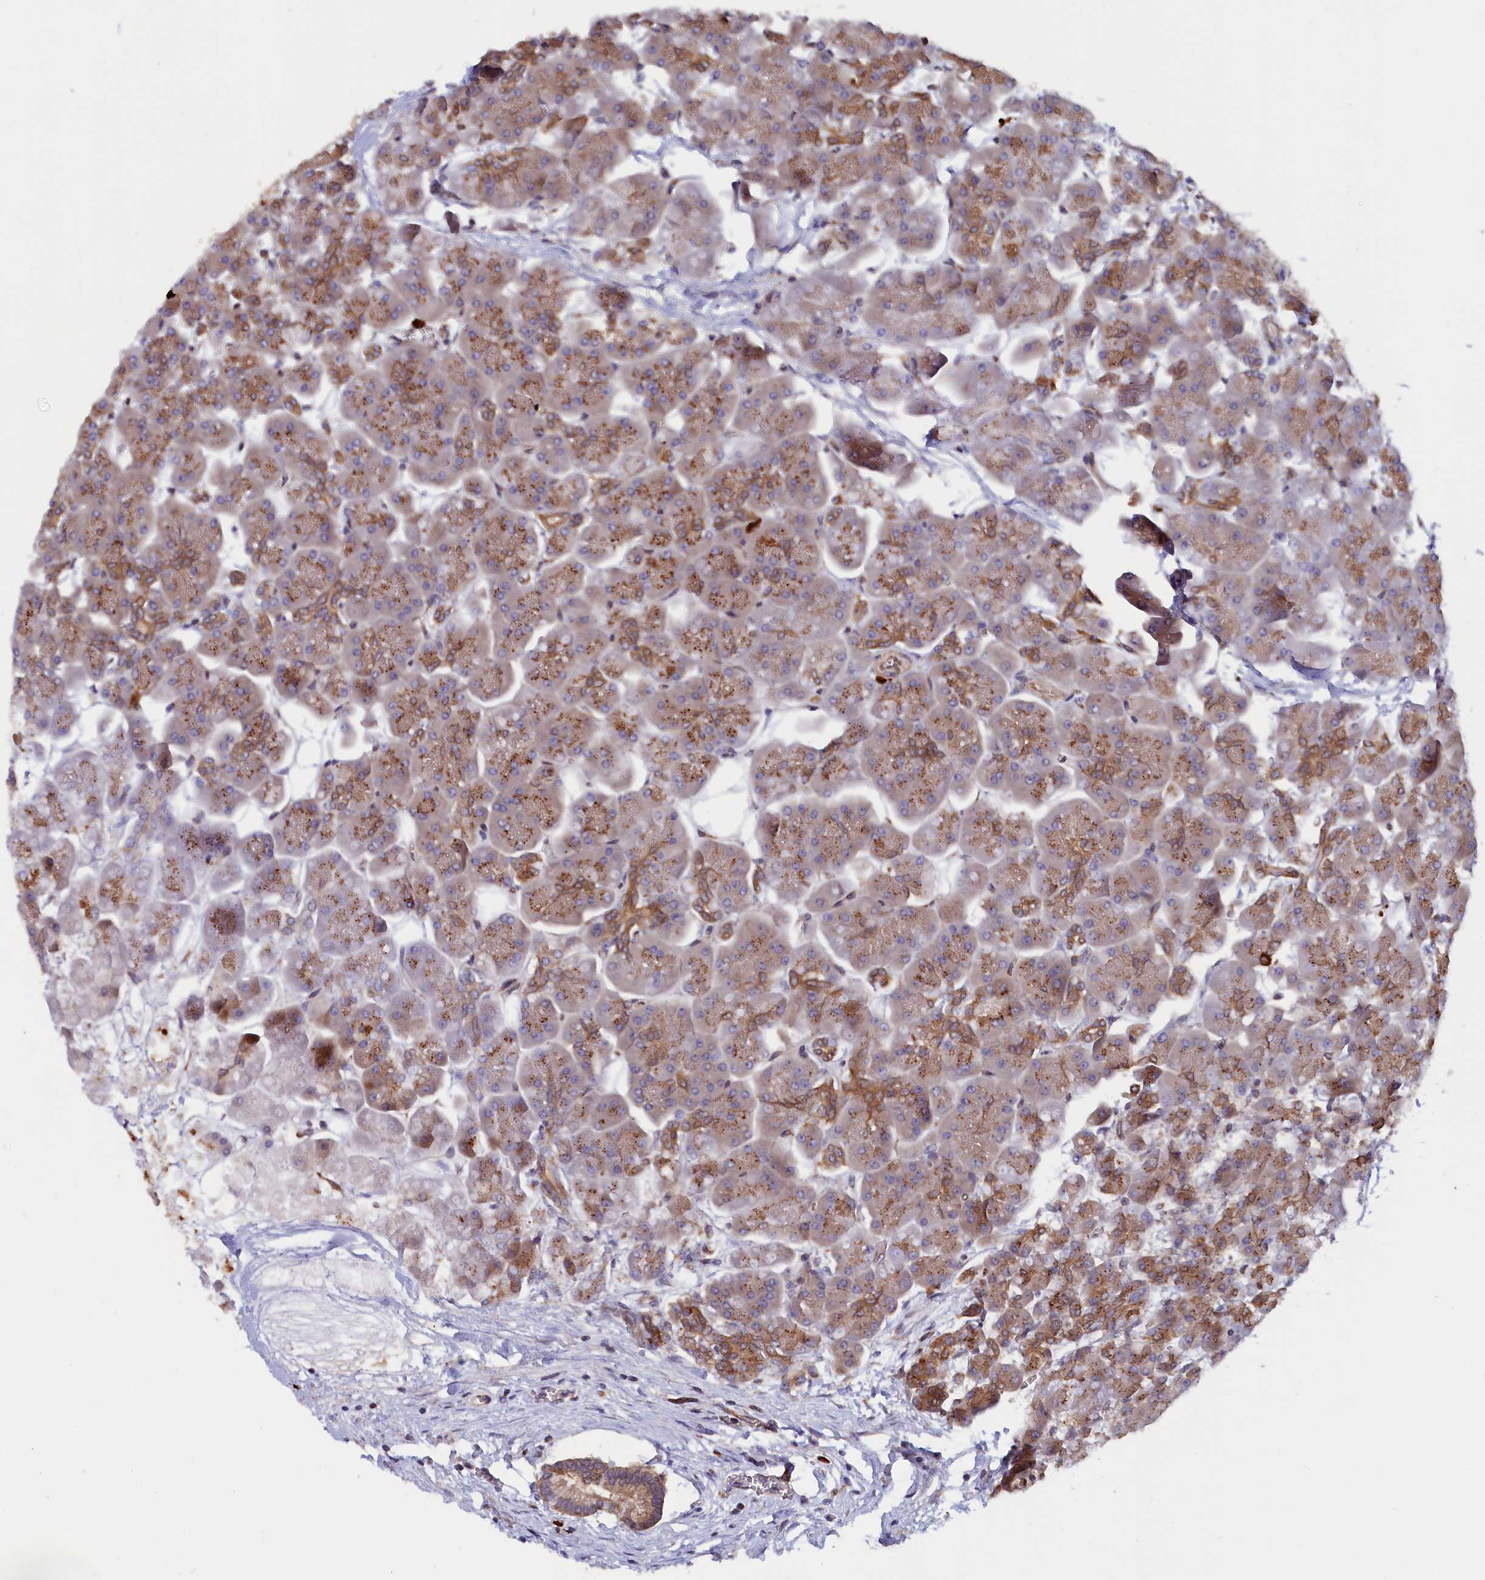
{"staining": {"intensity": "moderate", "quantity": ">75%", "location": "cytoplasmic/membranous"}, "tissue": "pancreas", "cell_type": "Exocrine glandular cells", "image_type": "normal", "snomed": [{"axis": "morphology", "description": "Normal tissue, NOS"}, {"axis": "topography", "description": "Pancreas"}], "caption": "About >75% of exocrine glandular cells in normal pancreas exhibit moderate cytoplasmic/membranous protein staining as visualized by brown immunohistochemical staining.", "gene": "JPT2", "patient": {"sex": "male", "age": 66}}